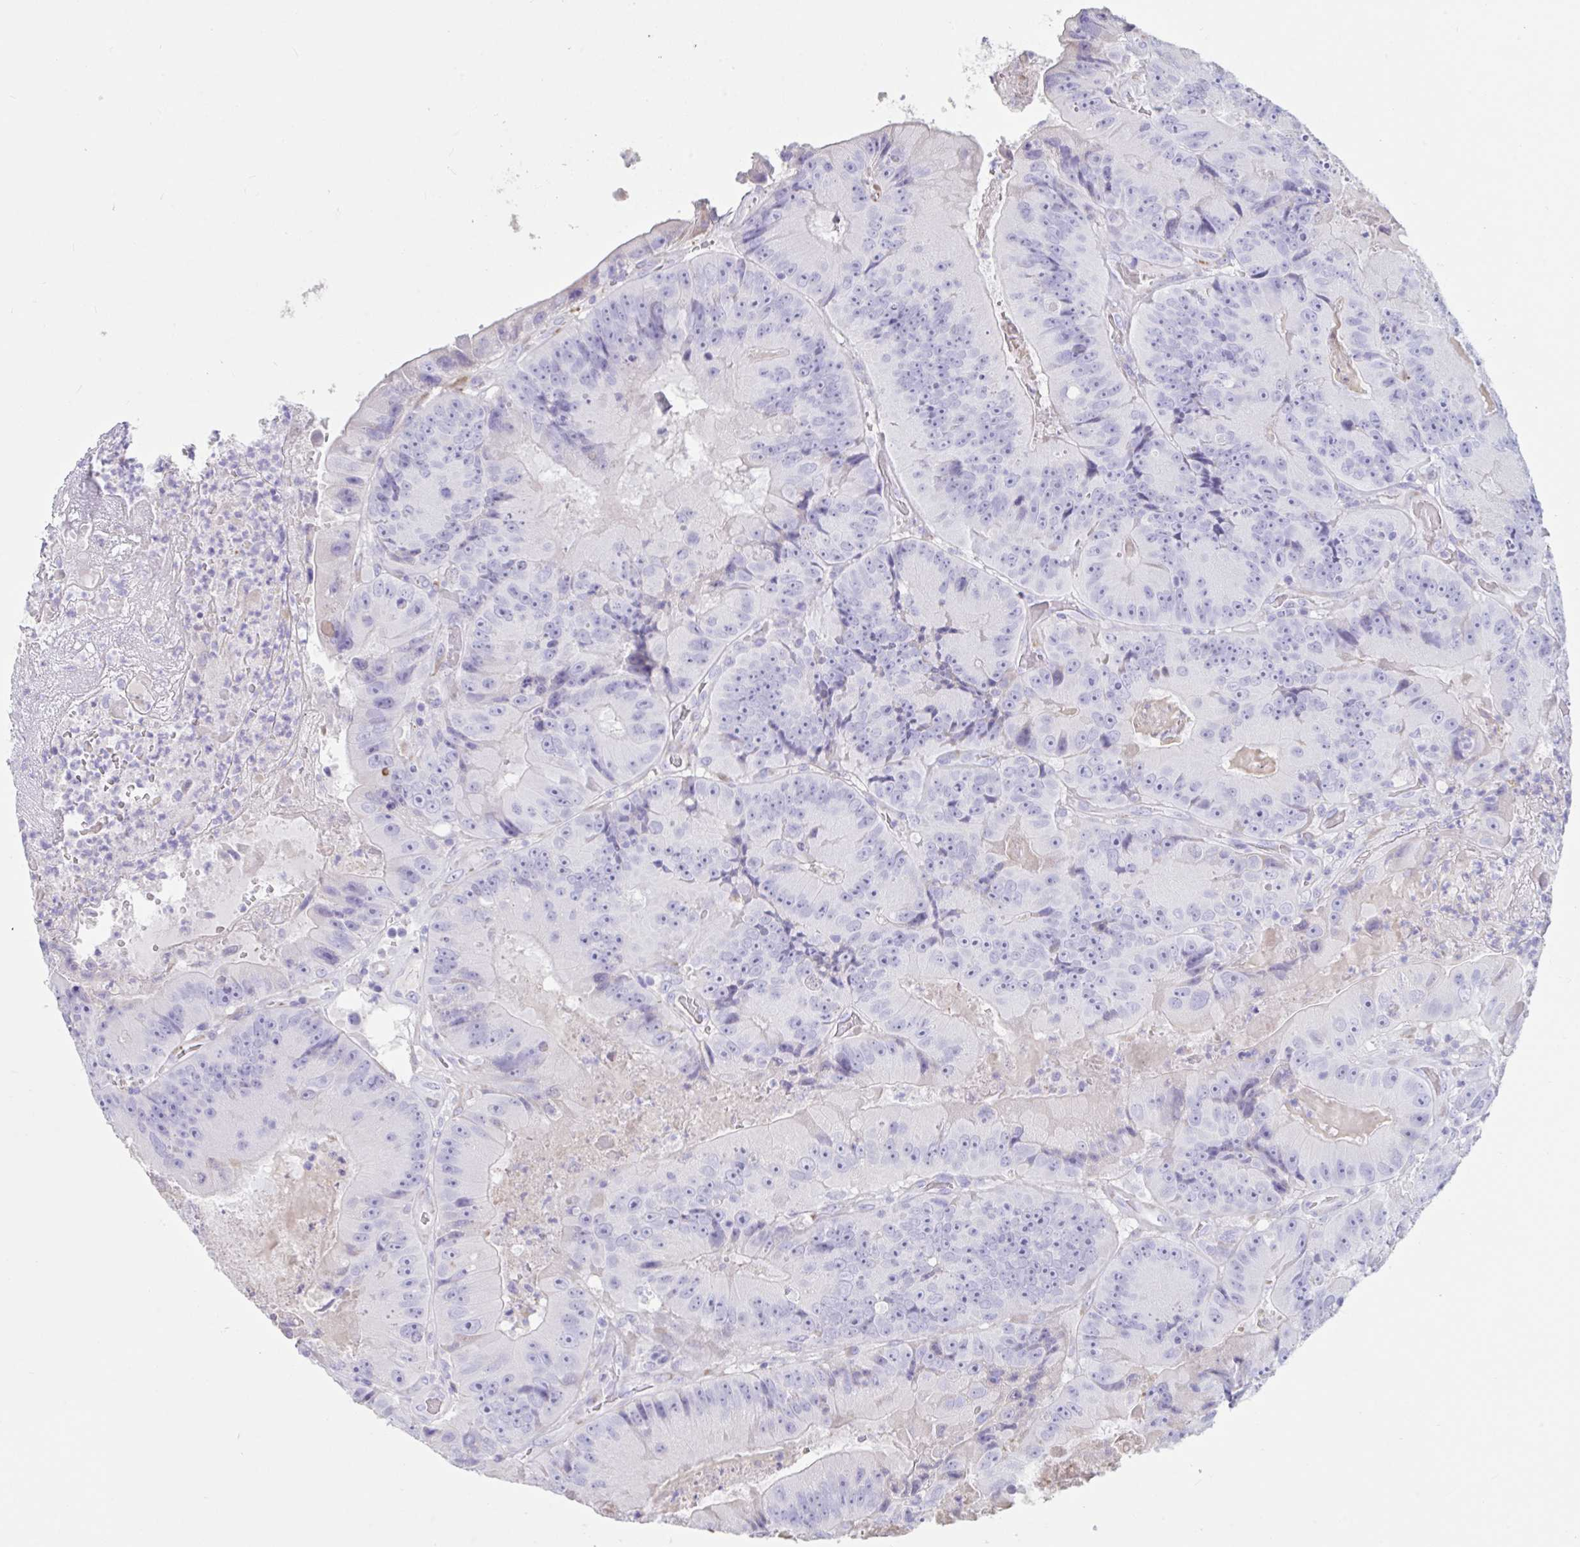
{"staining": {"intensity": "negative", "quantity": "none", "location": "none"}, "tissue": "colorectal cancer", "cell_type": "Tumor cells", "image_type": "cancer", "snomed": [{"axis": "morphology", "description": "Adenocarcinoma, NOS"}, {"axis": "topography", "description": "Colon"}], "caption": "IHC image of neoplastic tissue: colorectal adenocarcinoma stained with DAB exhibits no significant protein staining in tumor cells.", "gene": "TNNC1", "patient": {"sex": "female", "age": 86}}